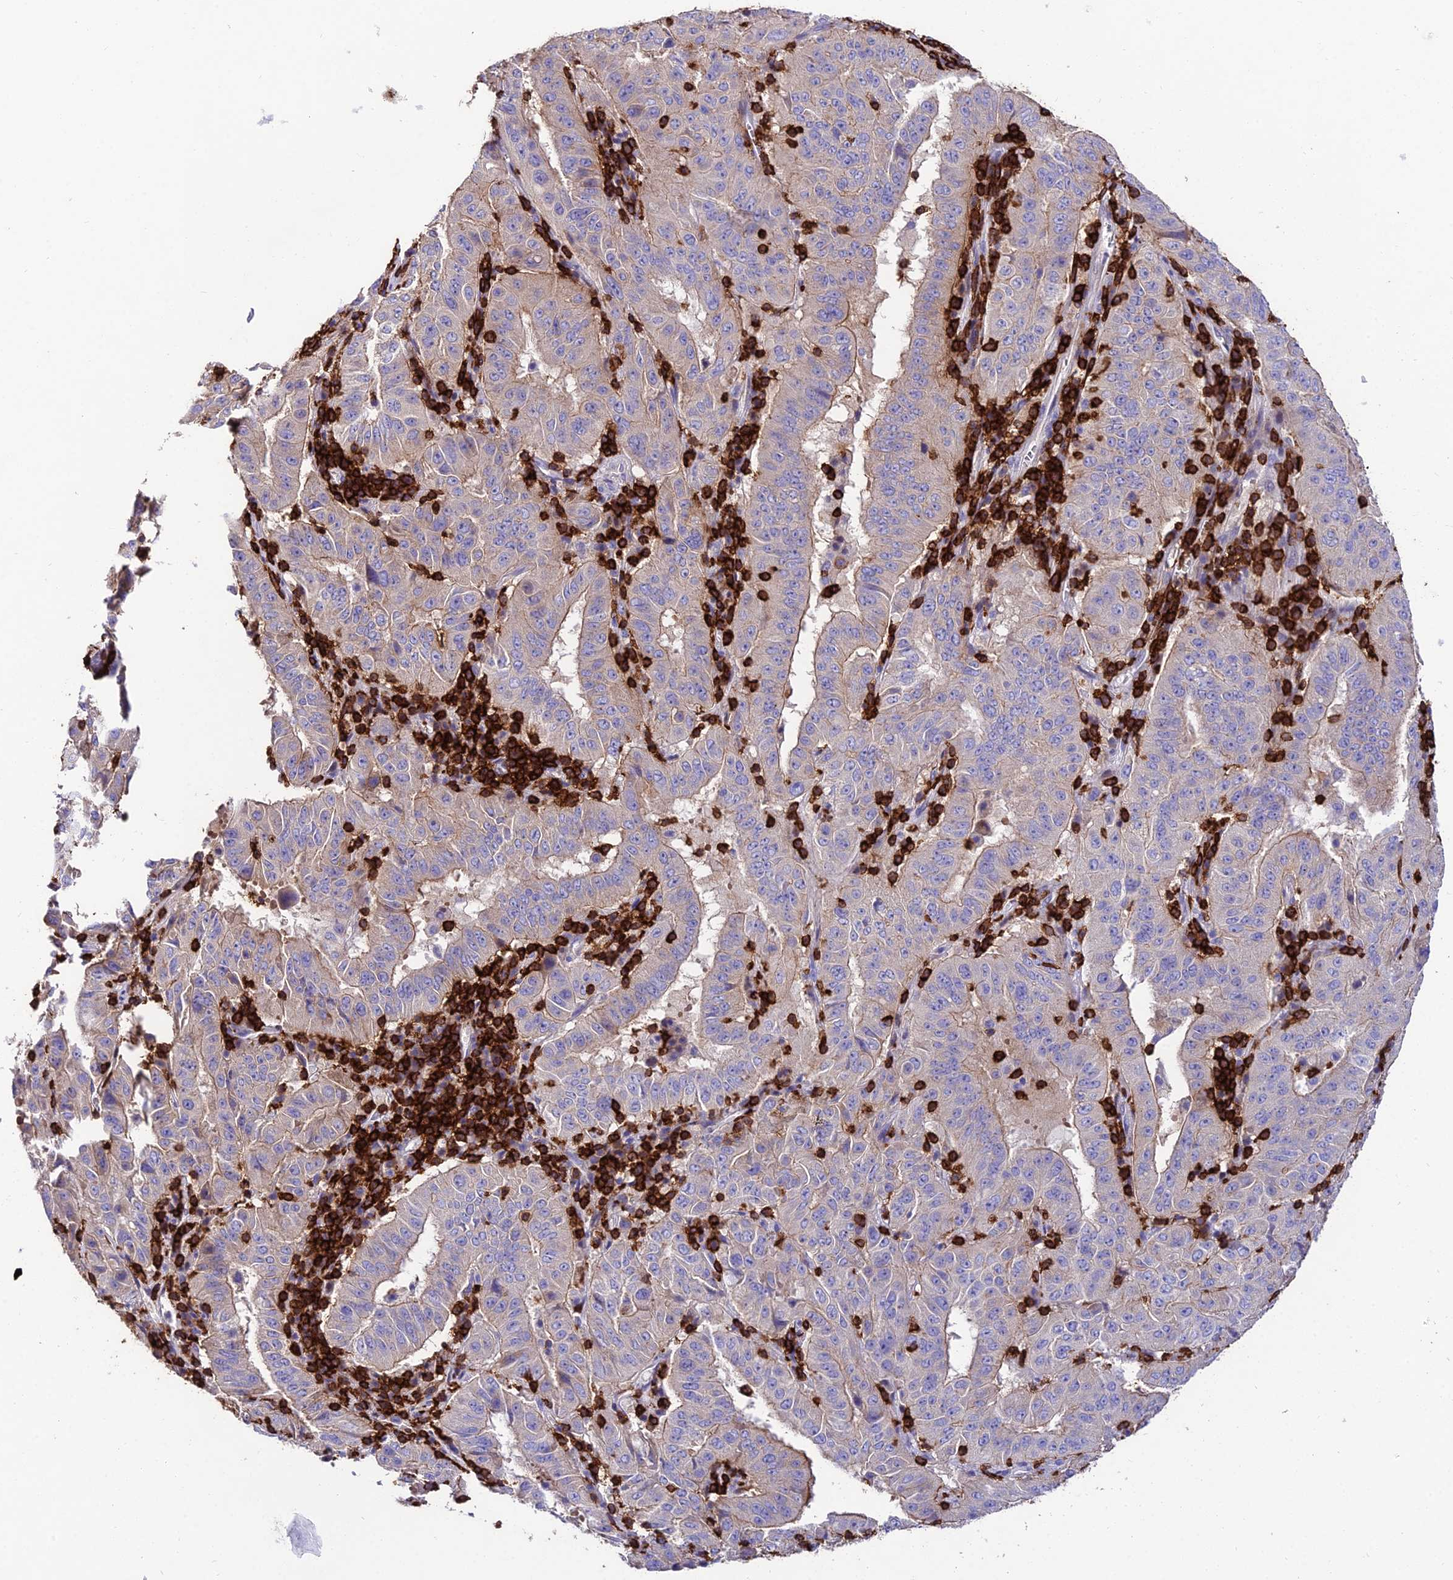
{"staining": {"intensity": "weak", "quantity": "25%-75%", "location": "cytoplasmic/membranous"}, "tissue": "pancreatic cancer", "cell_type": "Tumor cells", "image_type": "cancer", "snomed": [{"axis": "morphology", "description": "Adenocarcinoma, NOS"}, {"axis": "topography", "description": "Pancreas"}], "caption": "Protein expression analysis of human adenocarcinoma (pancreatic) reveals weak cytoplasmic/membranous positivity in about 25%-75% of tumor cells.", "gene": "PTPRCAP", "patient": {"sex": "male", "age": 63}}